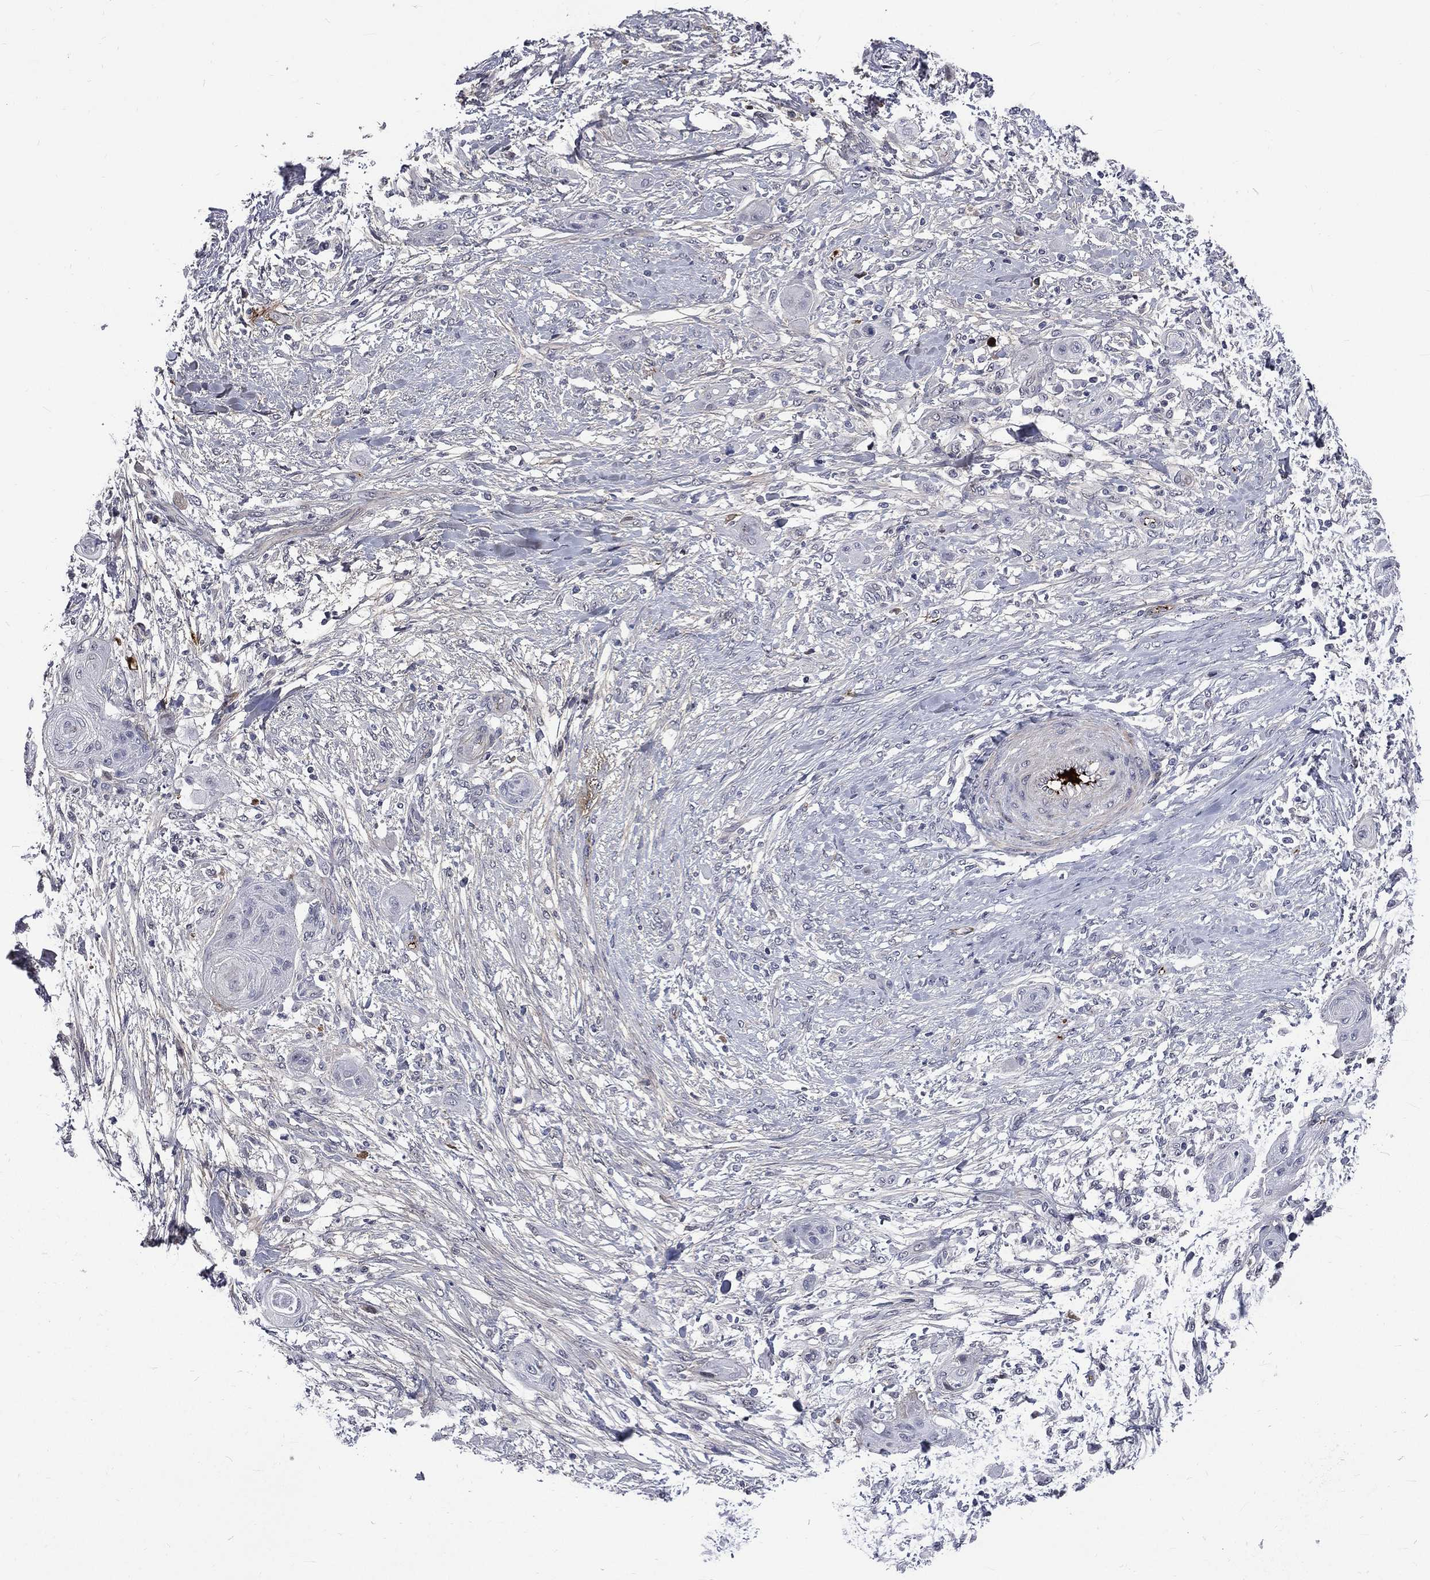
{"staining": {"intensity": "negative", "quantity": "none", "location": "none"}, "tissue": "skin cancer", "cell_type": "Tumor cells", "image_type": "cancer", "snomed": [{"axis": "morphology", "description": "Squamous cell carcinoma, NOS"}, {"axis": "topography", "description": "Skin"}], "caption": "A histopathology image of human skin squamous cell carcinoma is negative for staining in tumor cells.", "gene": "FGG", "patient": {"sex": "male", "age": 62}}